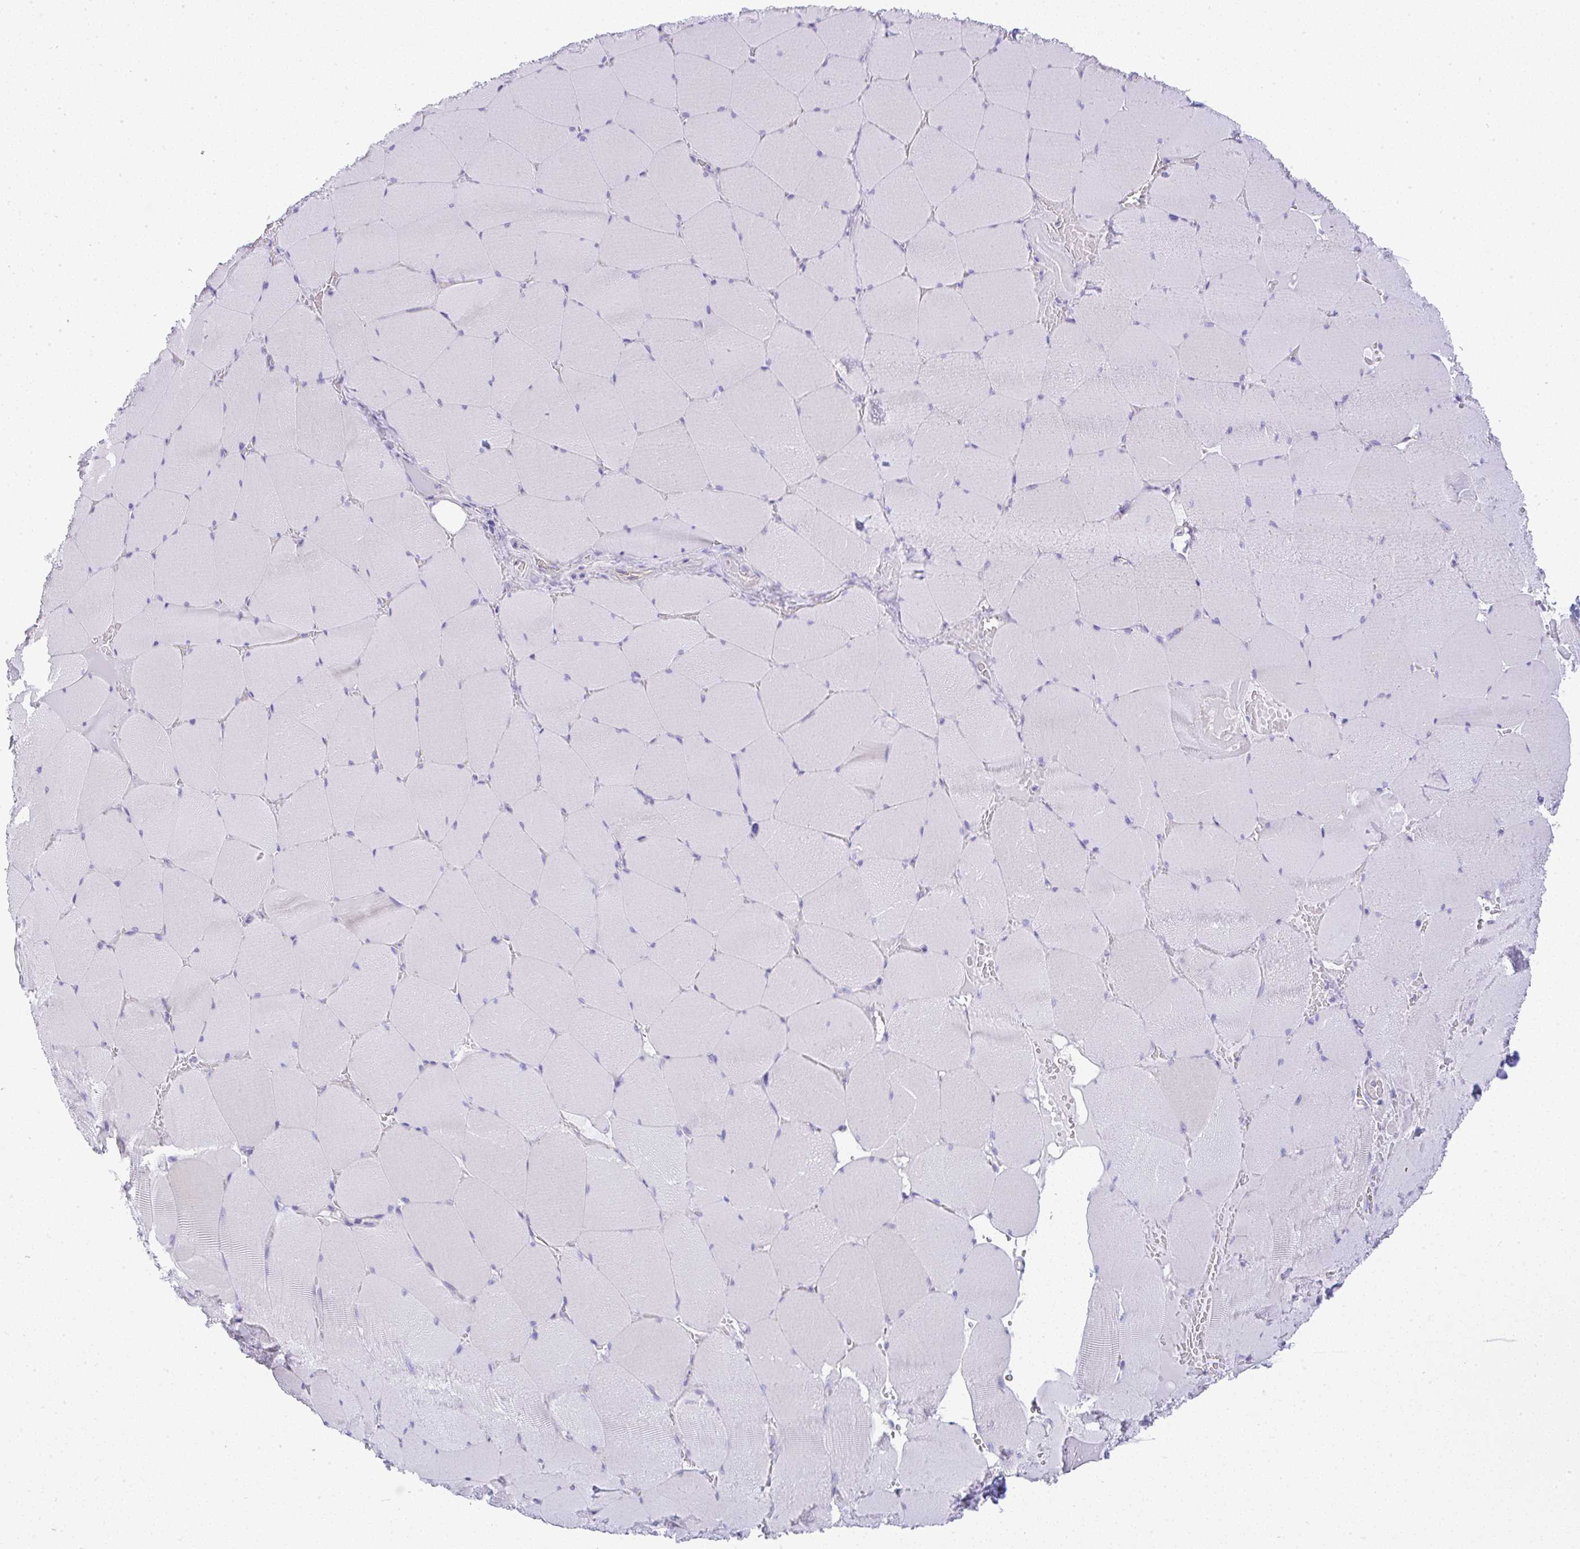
{"staining": {"intensity": "negative", "quantity": "none", "location": "none"}, "tissue": "skeletal muscle", "cell_type": "Myocytes", "image_type": "normal", "snomed": [{"axis": "morphology", "description": "Normal tissue, NOS"}, {"axis": "topography", "description": "Skeletal muscle"}, {"axis": "topography", "description": "Head-Neck"}], "caption": "Myocytes show no significant protein positivity in benign skeletal muscle. Nuclei are stained in blue.", "gene": "FAM177A1", "patient": {"sex": "male", "age": 66}}